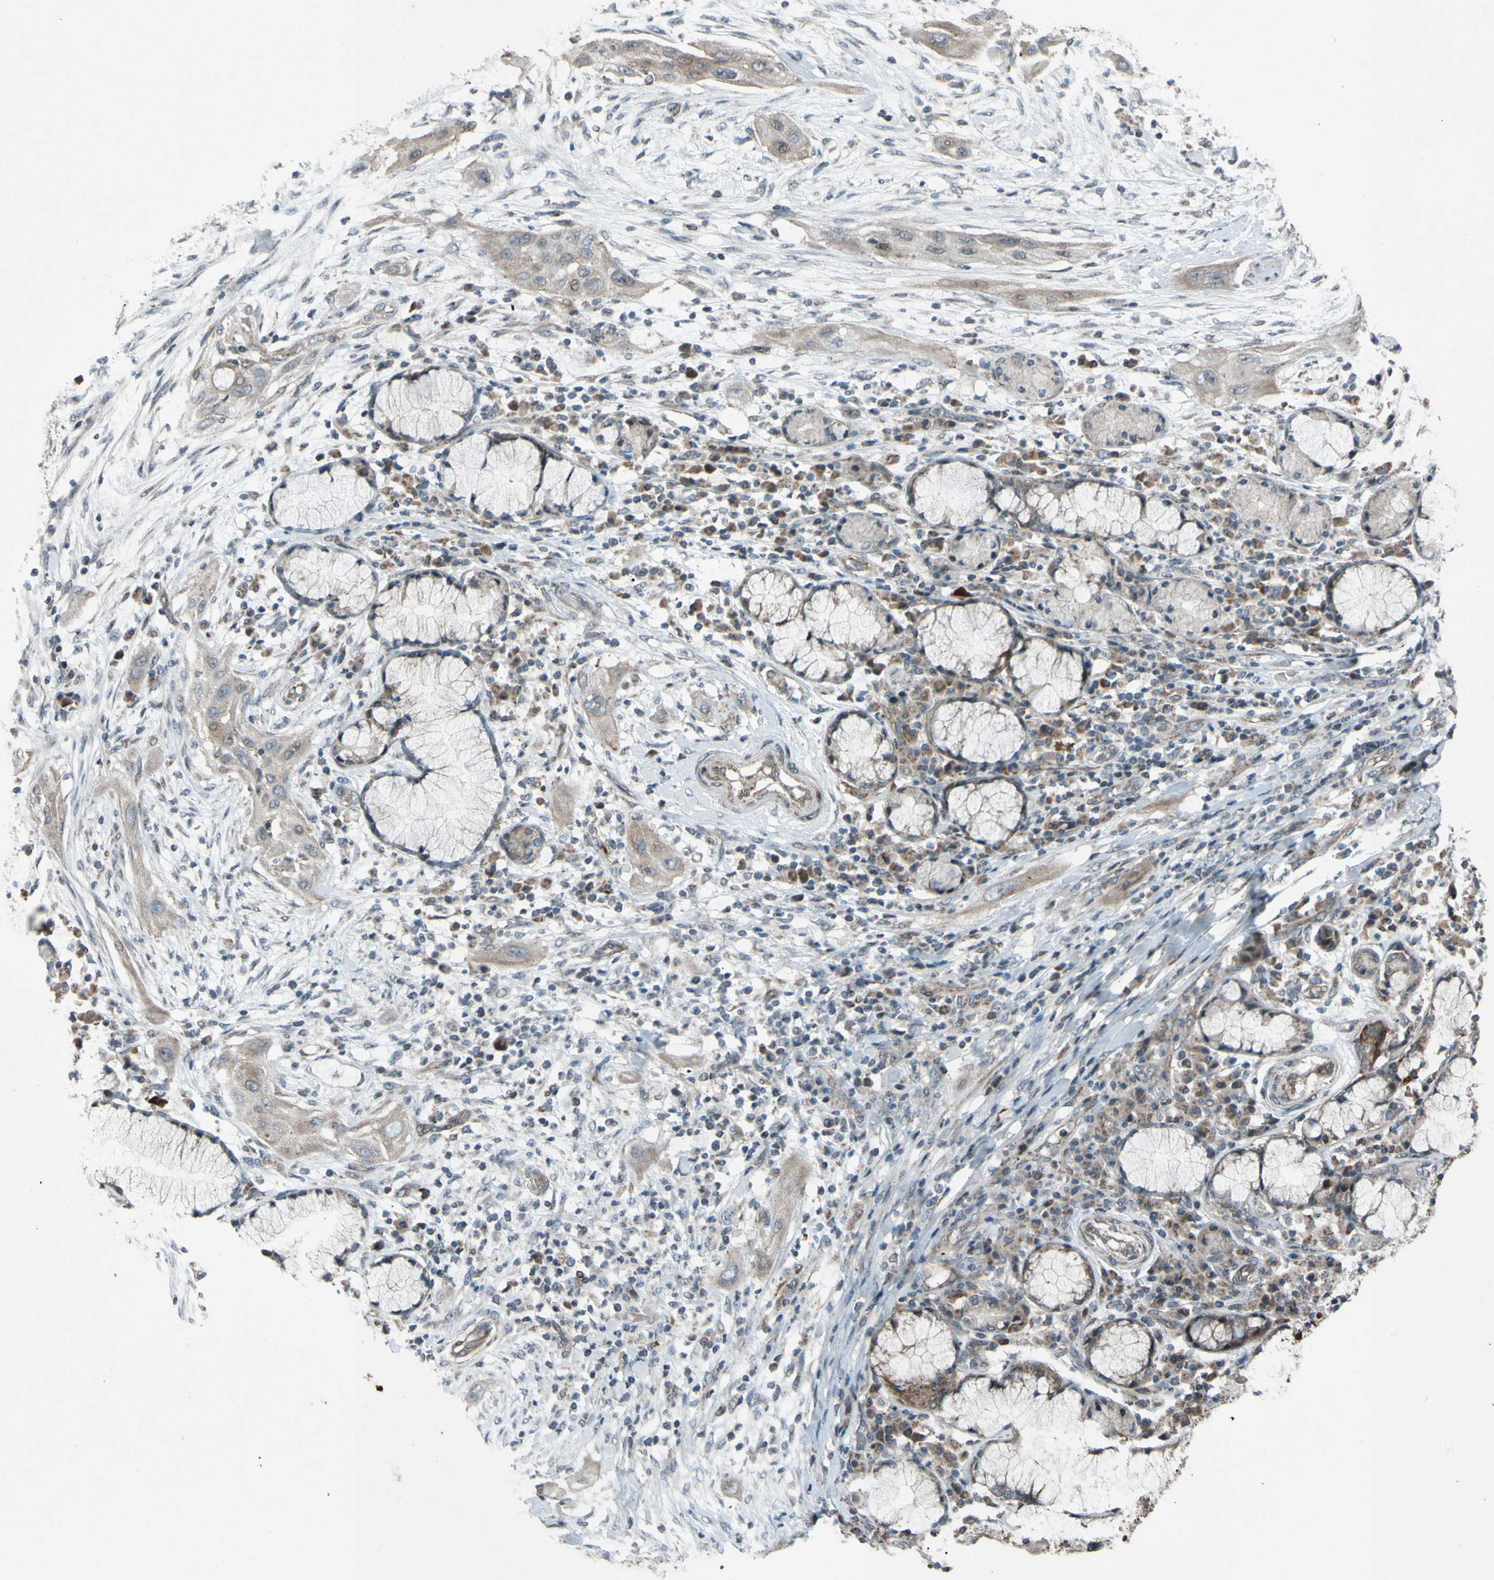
{"staining": {"intensity": "weak", "quantity": ">75%", "location": "cytoplasmic/membranous"}, "tissue": "lung cancer", "cell_type": "Tumor cells", "image_type": "cancer", "snomed": [{"axis": "morphology", "description": "Squamous cell carcinoma, NOS"}, {"axis": "topography", "description": "Lung"}], "caption": "This histopathology image displays immunohistochemistry (IHC) staining of lung squamous cell carcinoma, with low weak cytoplasmic/membranous staining in approximately >75% of tumor cells.", "gene": "ACOT8", "patient": {"sex": "female", "age": 47}}